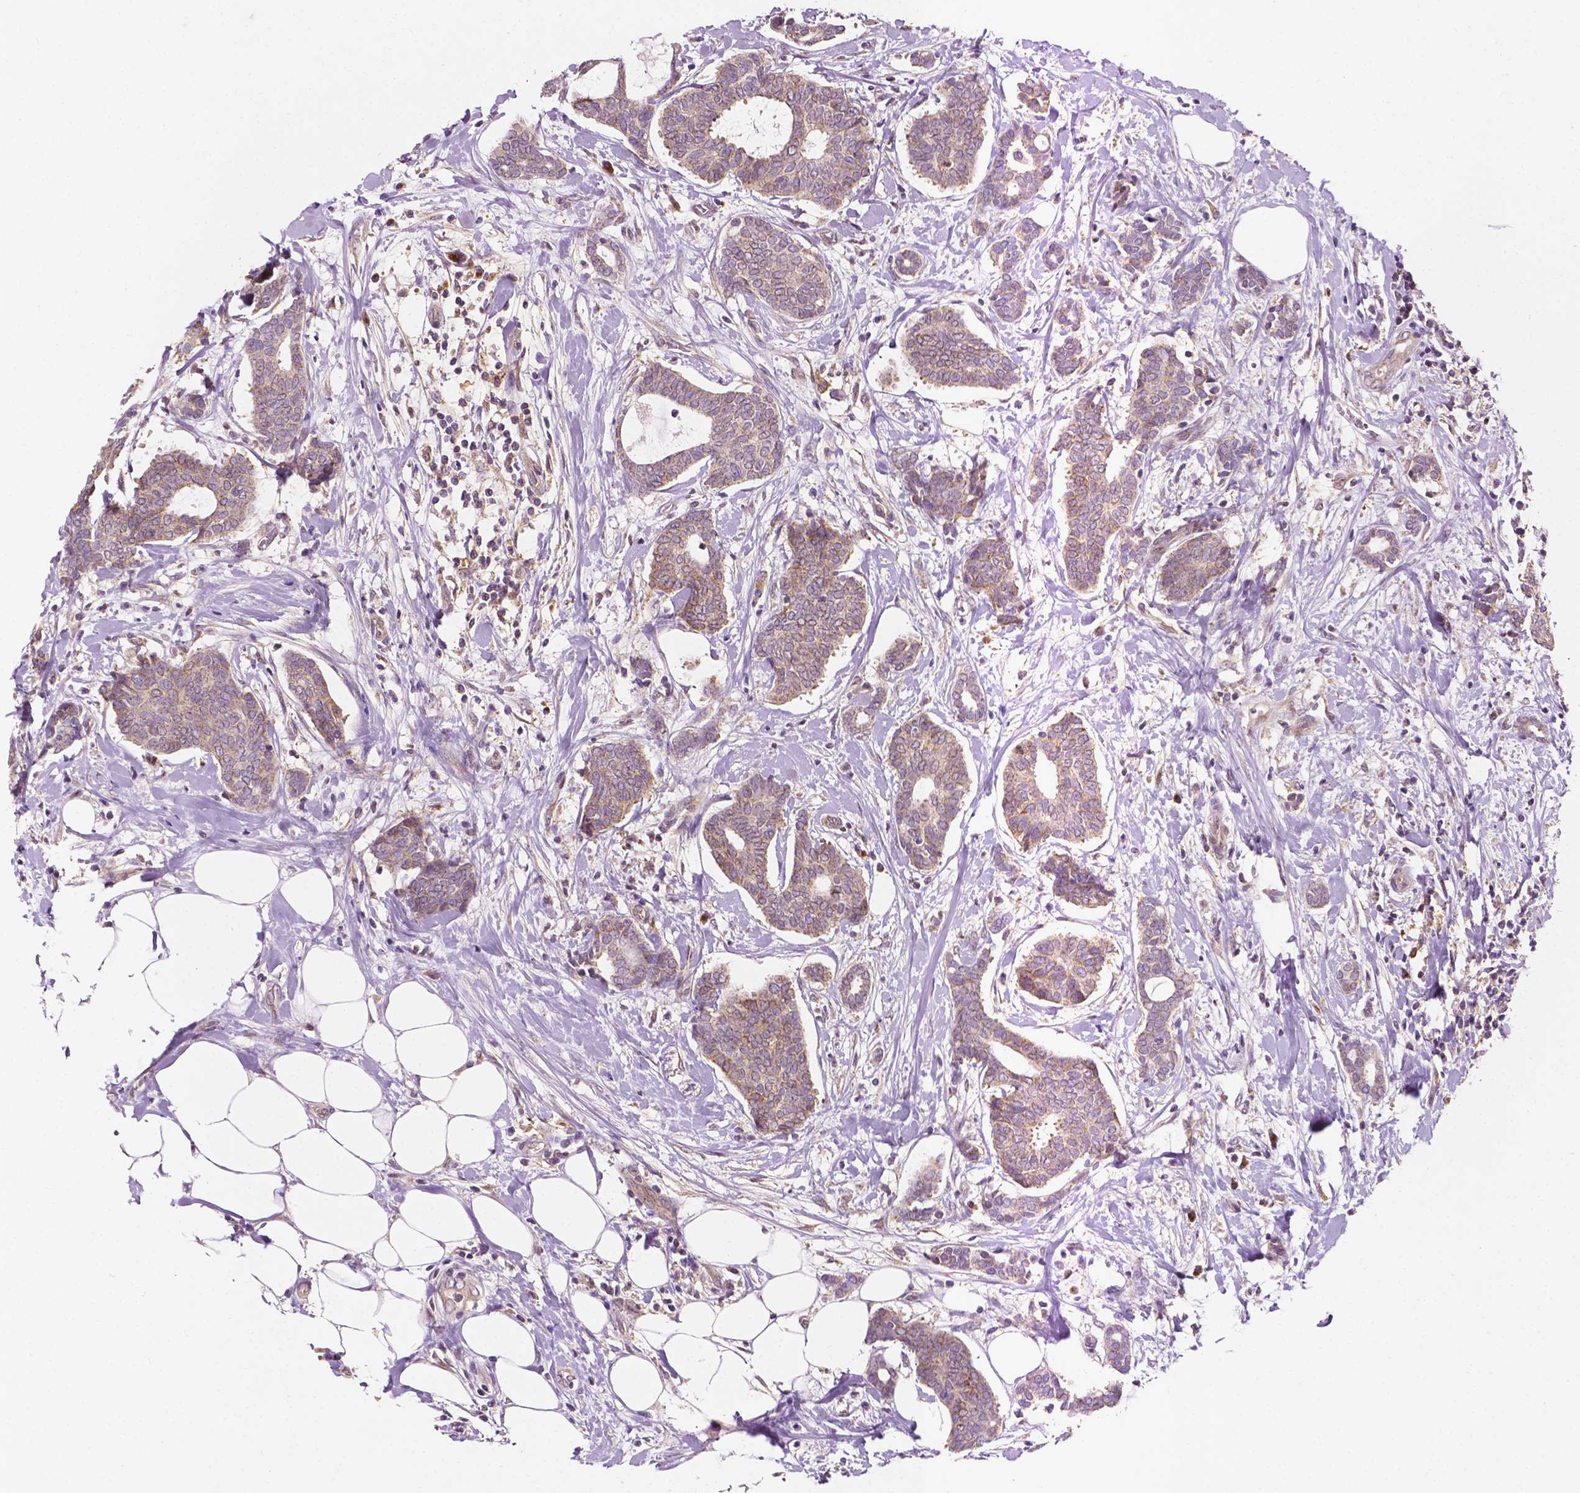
{"staining": {"intensity": "weak", "quantity": ">75%", "location": "cytoplasmic/membranous"}, "tissue": "breast cancer", "cell_type": "Tumor cells", "image_type": "cancer", "snomed": [{"axis": "morphology", "description": "Intraductal carcinoma, in situ"}, {"axis": "morphology", "description": "Duct carcinoma"}, {"axis": "morphology", "description": "Lobular carcinoma, in situ"}, {"axis": "topography", "description": "Breast"}], "caption": "Weak cytoplasmic/membranous protein staining is identified in about >75% of tumor cells in breast lobular carcinoma in situ. (Stains: DAB in brown, nuclei in blue, Microscopy: brightfield microscopy at high magnification).", "gene": "EBAG9", "patient": {"sex": "female", "age": 44}}